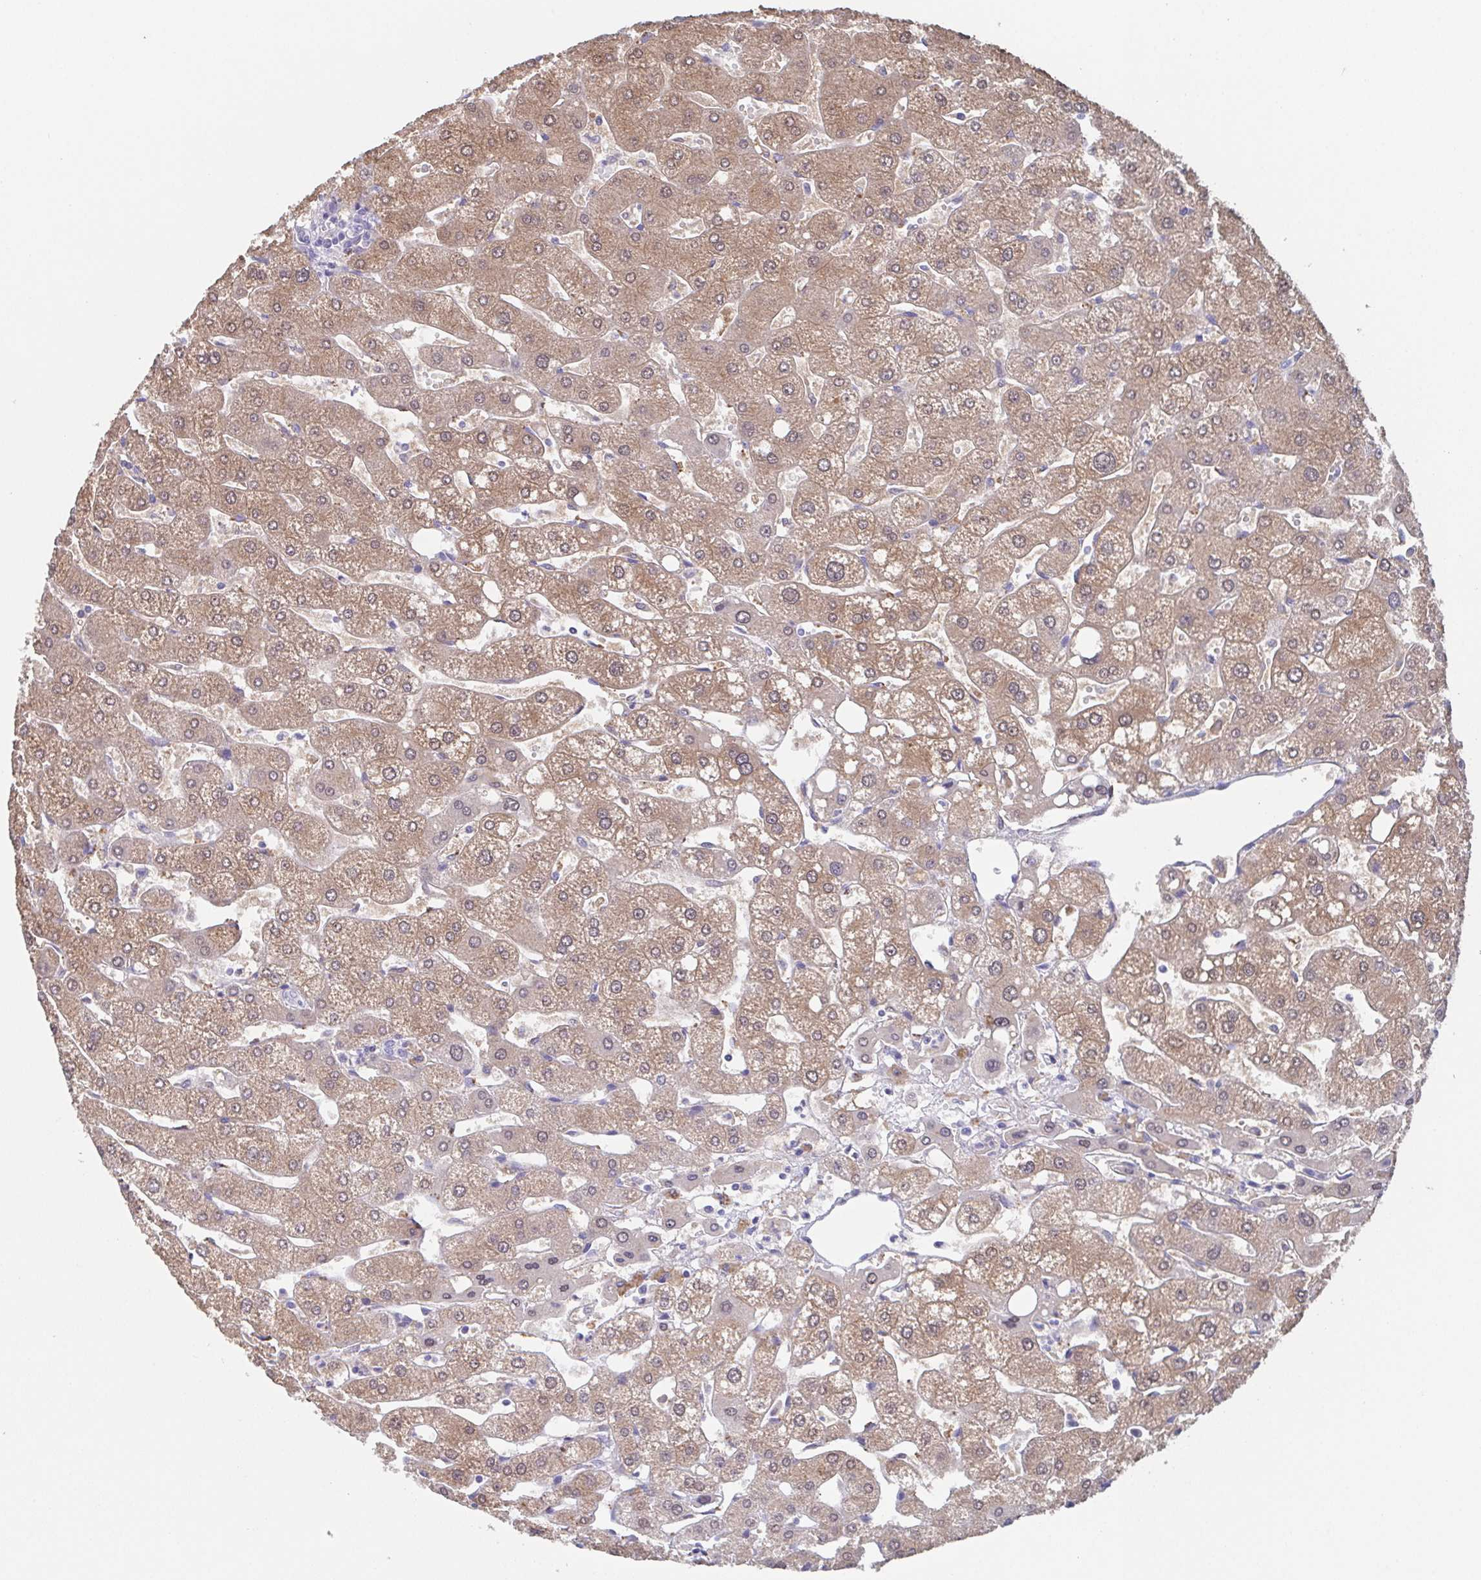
{"staining": {"intensity": "negative", "quantity": "none", "location": "none"}, "tissue": "liver", "cell_type": "Cholangiocytes", "image_type": "normal", "snomed": [{"axis": "morphology", "description": "Normal tissue, NOS"}, {"axis": "topography", "description": "Liver"}], "caption": "Human liver stained for a protein using IHC shows no positivity in cholangiocytes.", "gene": "SSC4D", "patient": {"sex": "male", "age": 67}}